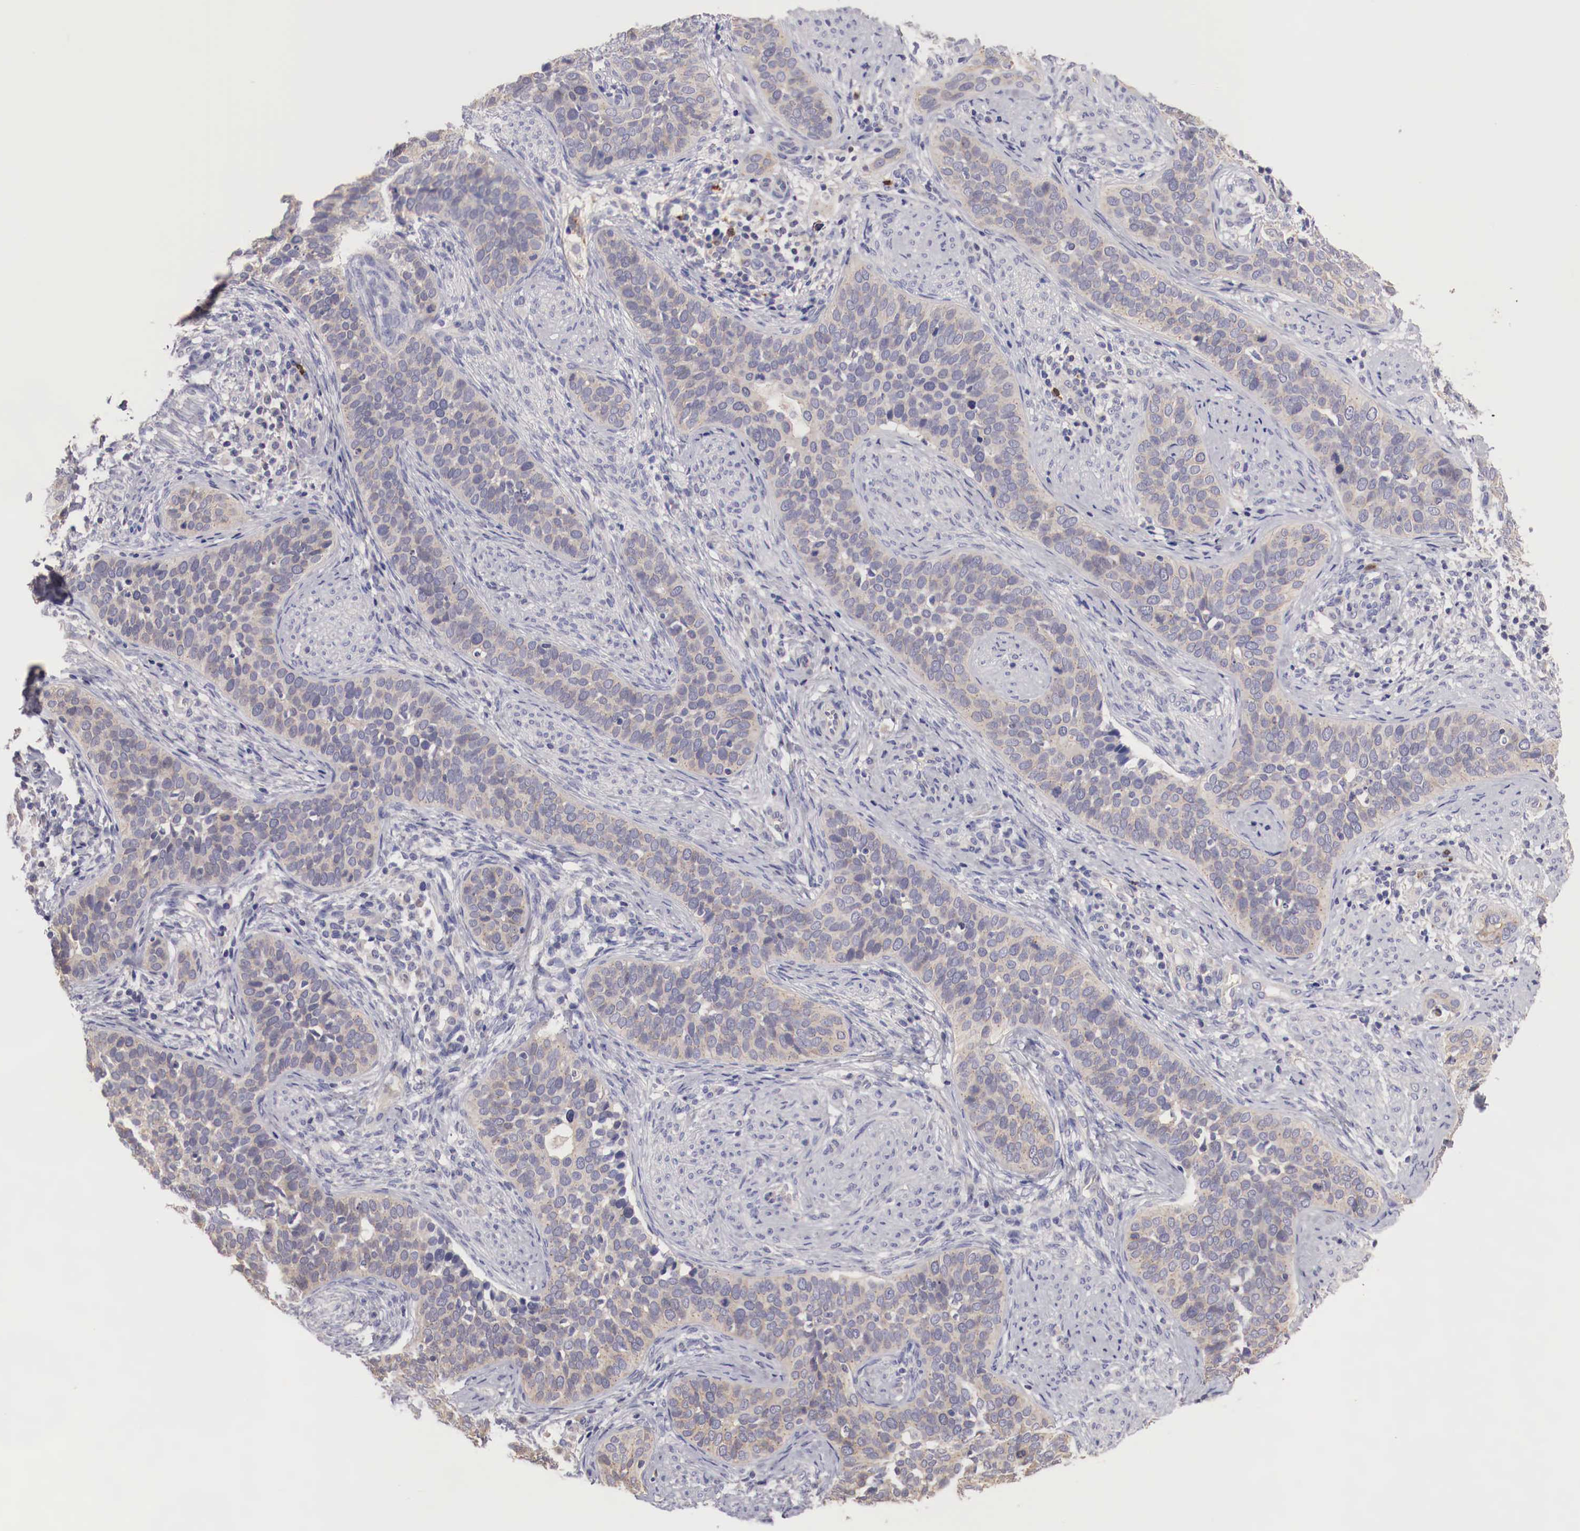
{"staining": {"intensity": "weak", "quantity": "25%-75%", "location": "cytoplasmic/membranous"}, "tissue": "cervical cancer", "cell_type": "Tumor cells", "image_type": "cancer", "snomed": [{"axis": "morphology", "description": "Squamous cell carcinoma, NOS"}, {"axis": "topography", "description": "Cervix"}], "caption": "Immunohistochemical staining of human cervical cancer (squamous cell carcinoma) exhibits low levels of weak cytoplasmic/membranous positivity in approximately 25%-75% of tumor cells.", "gene": "PITPNA", "patient": {"sex": "female", "age": 31}}